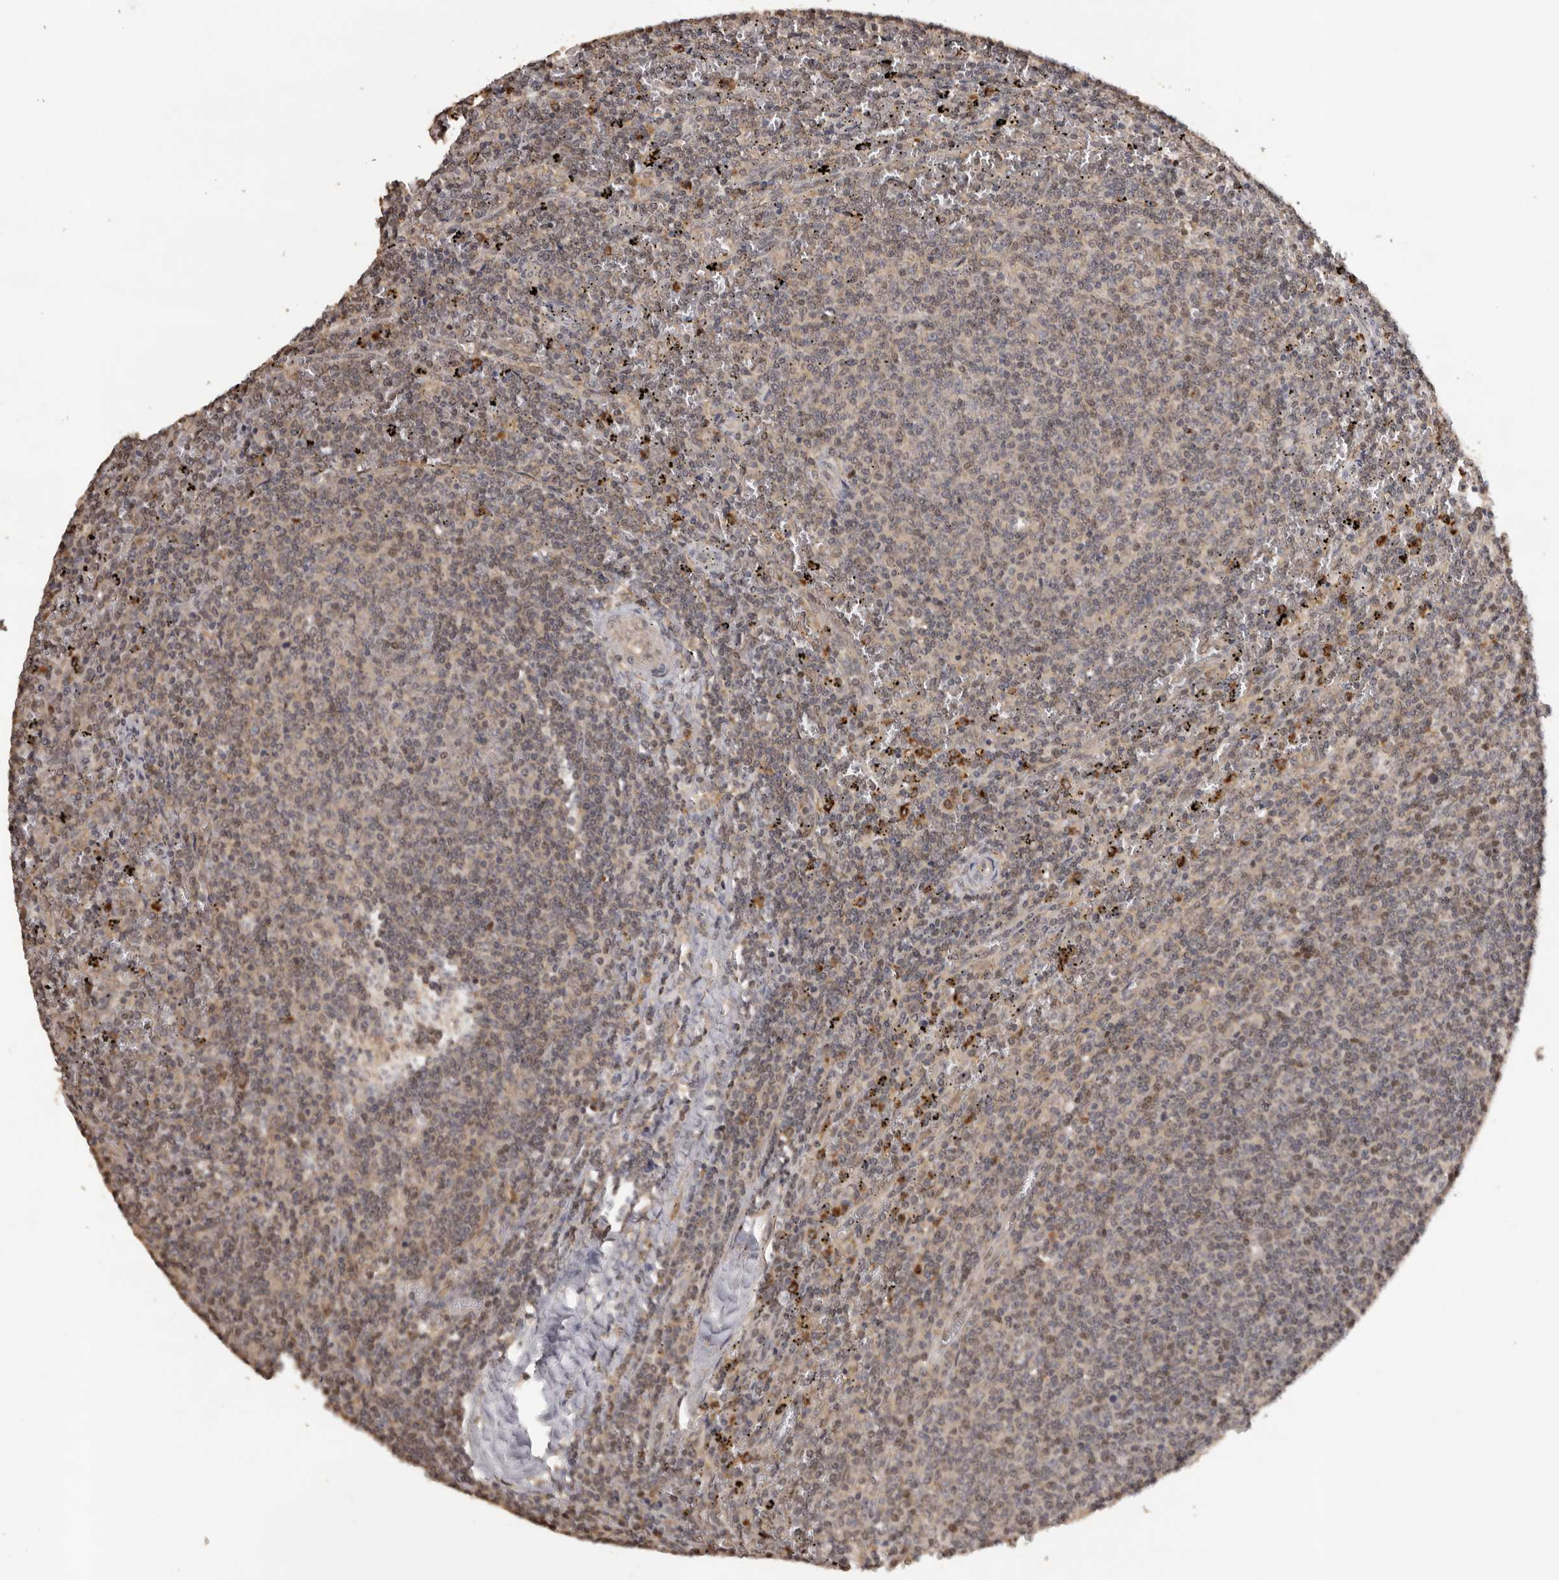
{"staining": {"intensity": "weak", "quantity": "25%-75%", "location": "cytoplasmic/membranous"}, "tissue": "lymphoma", "cell_type": "Tumor cells", "image_type": "cancer", "snomed": [{"axis": "morphology", "description": "Malignant lymphoma, non-Hodgkin's type, Low grade"}, {"axis": "topography", "description": "Spleen"}], "caption": "IHC histopathology image of neoplastic tissue: human malignant lymphoma, non-Hodgkin's type (low-grade) stained using immunohistochemistry shows low levels of weak protein expression localized specifically in the cytoplasmic/membranous of tumor cells, appearing as a cytoplasmic/membranous brown color.", "gene": "KIF2B", "patient": {"sex": "female", "age": 50}}